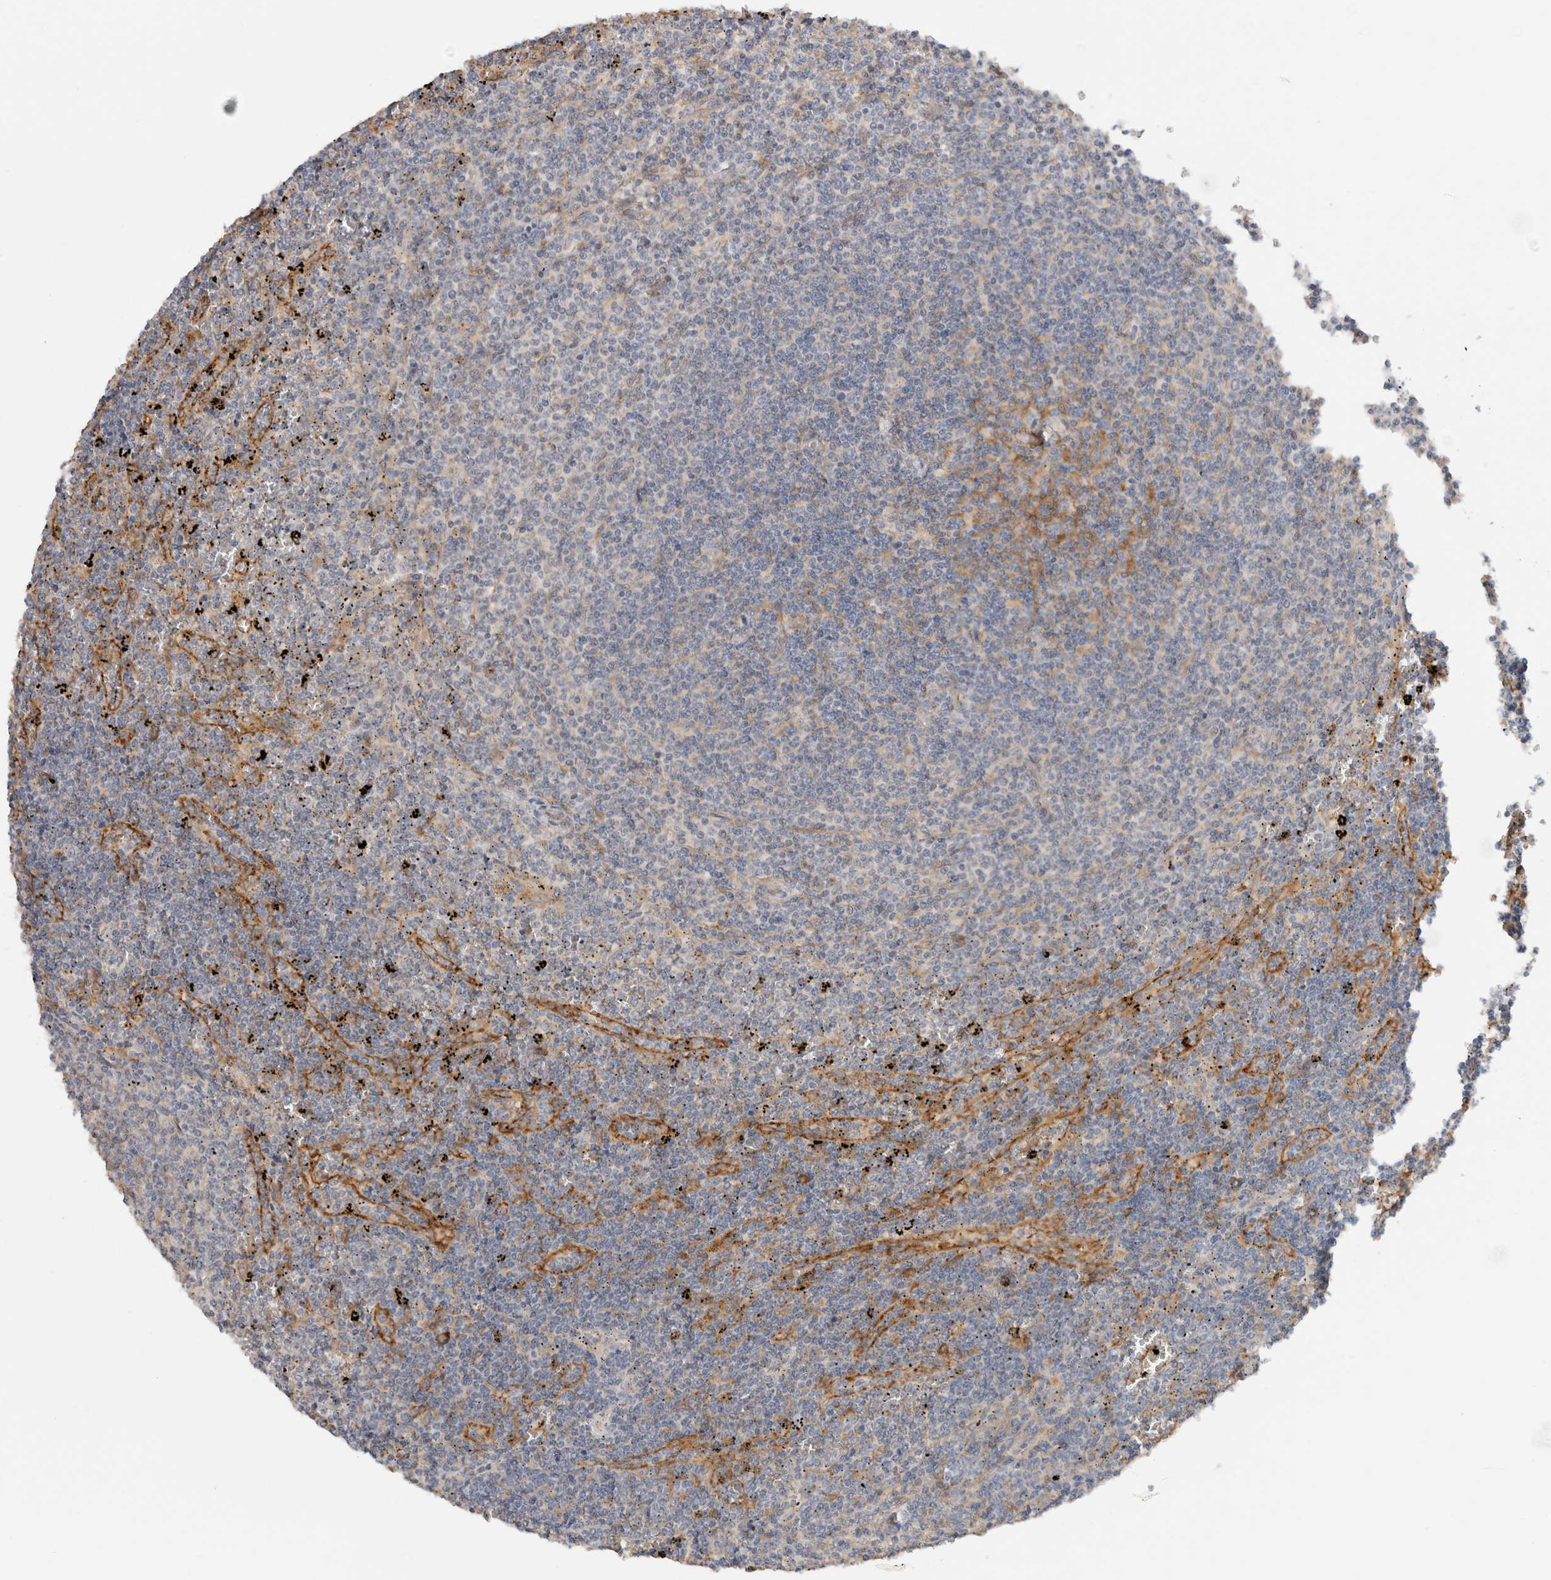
{"staining": {"intensity": "negative", "quantity": "none", "location": "none"}, "tissue": "lymphoma", "cell_type": "Tumor cells", "image_type": "cancer", "snomed": [{"axis": "morphology", "description": "Malignant lymphoma, non-Hodgkin's type, Low grade"}, {"axis": "topography", "description": "Spleen"}], "caption": "This is an IHC photomicrograph of lymphoma. There is no staining in tumor cells.", "gene": "SGK3", "patient": {"sex": "female", "age": 50}}